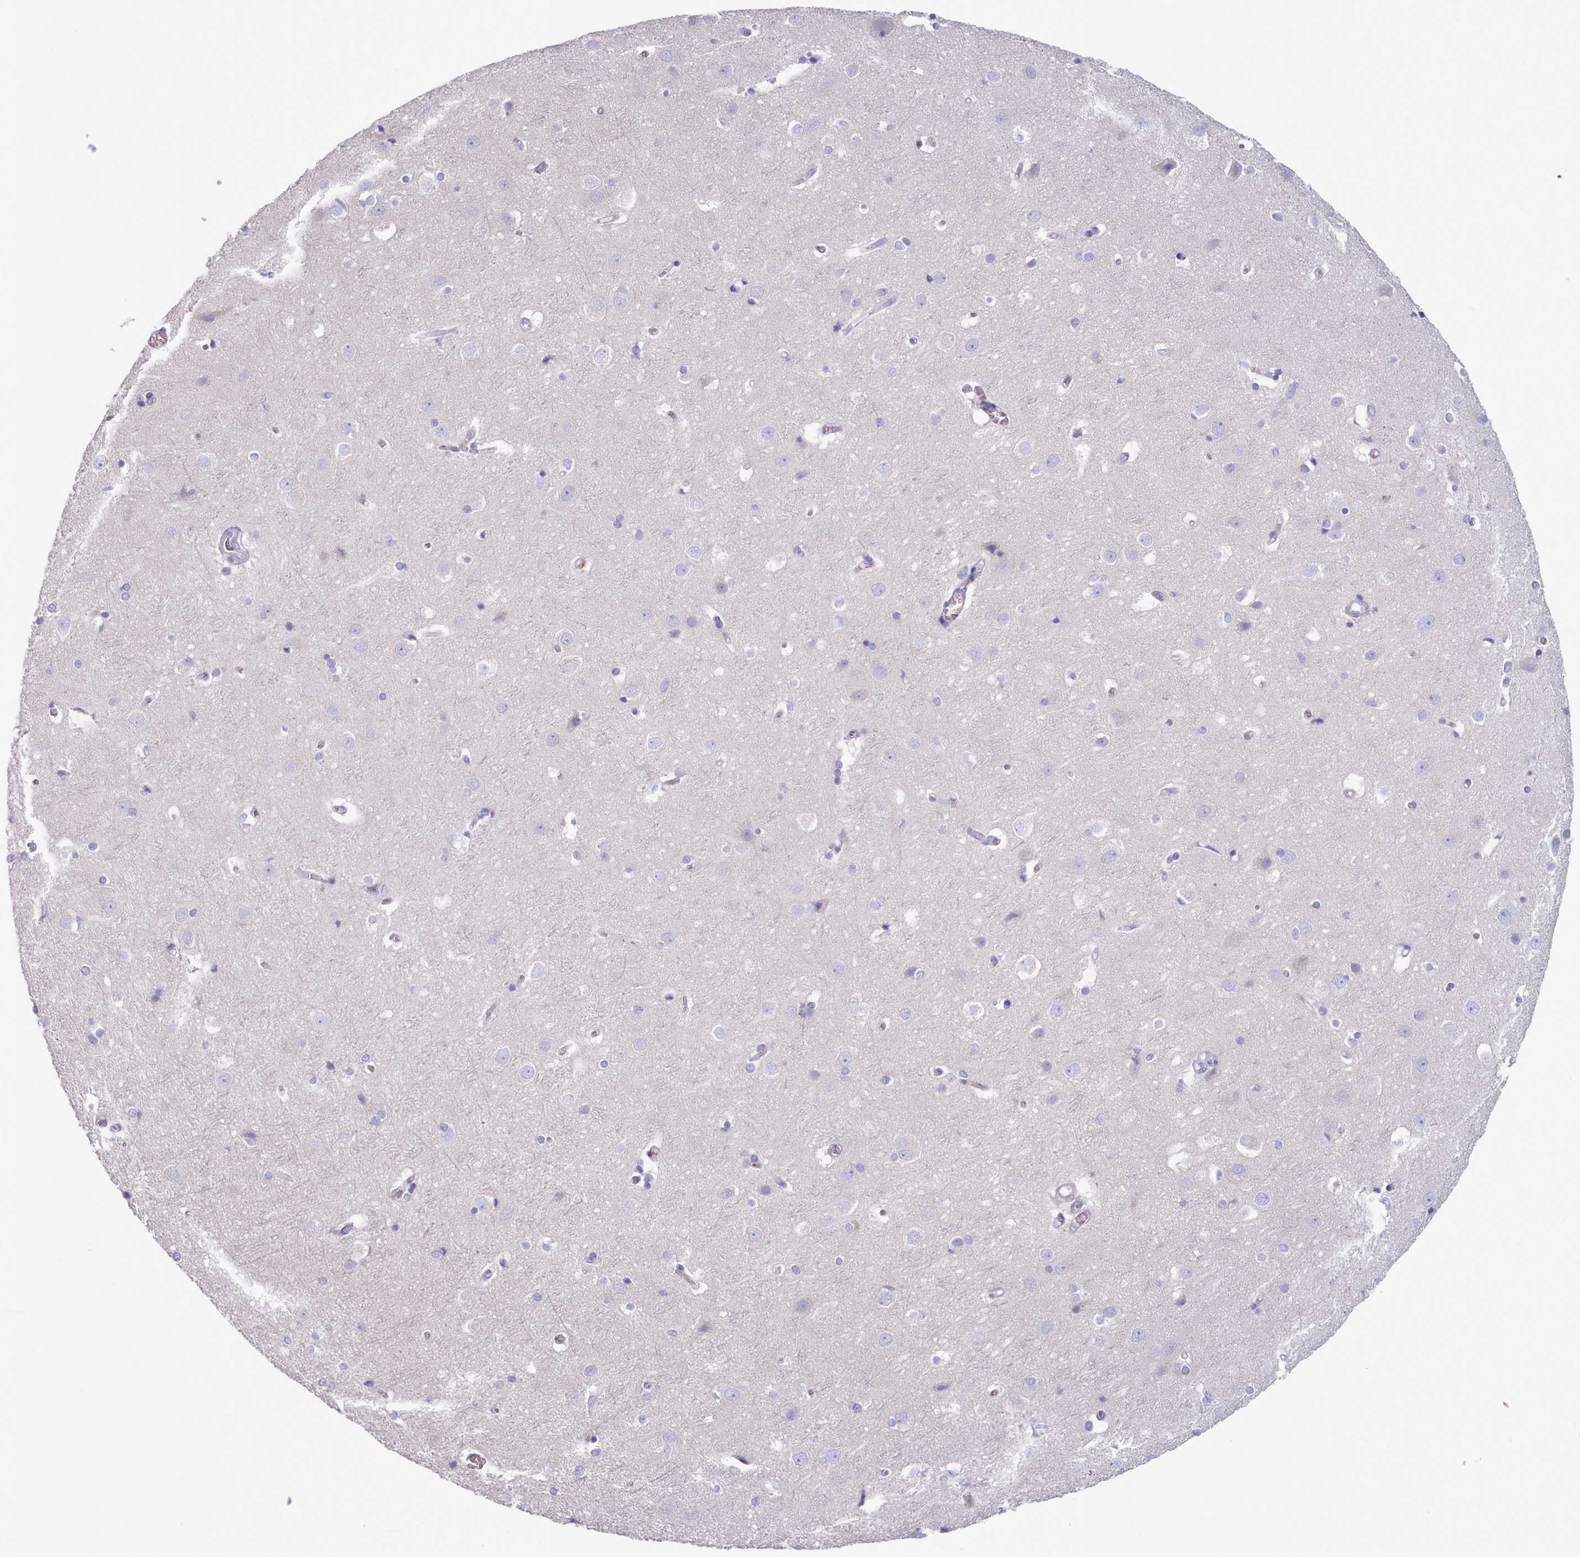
{"staining": {"intensity": "negative", "quantity": "none", "location": "none"}, "tissue": "cerebral cortex", "cell_type": "Endothelial cells", "image_type": "normal", "snomed": [{"axis": "morphology", "description": "Normal tissue, NOS"}, {"axis": "topography", "description": "Cerebral cortex"}], "caption": "High power microscopy micrograph of an immunohistochemistry photomicrograph of benign cerebral cortex, revealing no significant staining in endothelial cells.", "gene": "HAO1", "patient": {"sex": "male", "age": 54}}